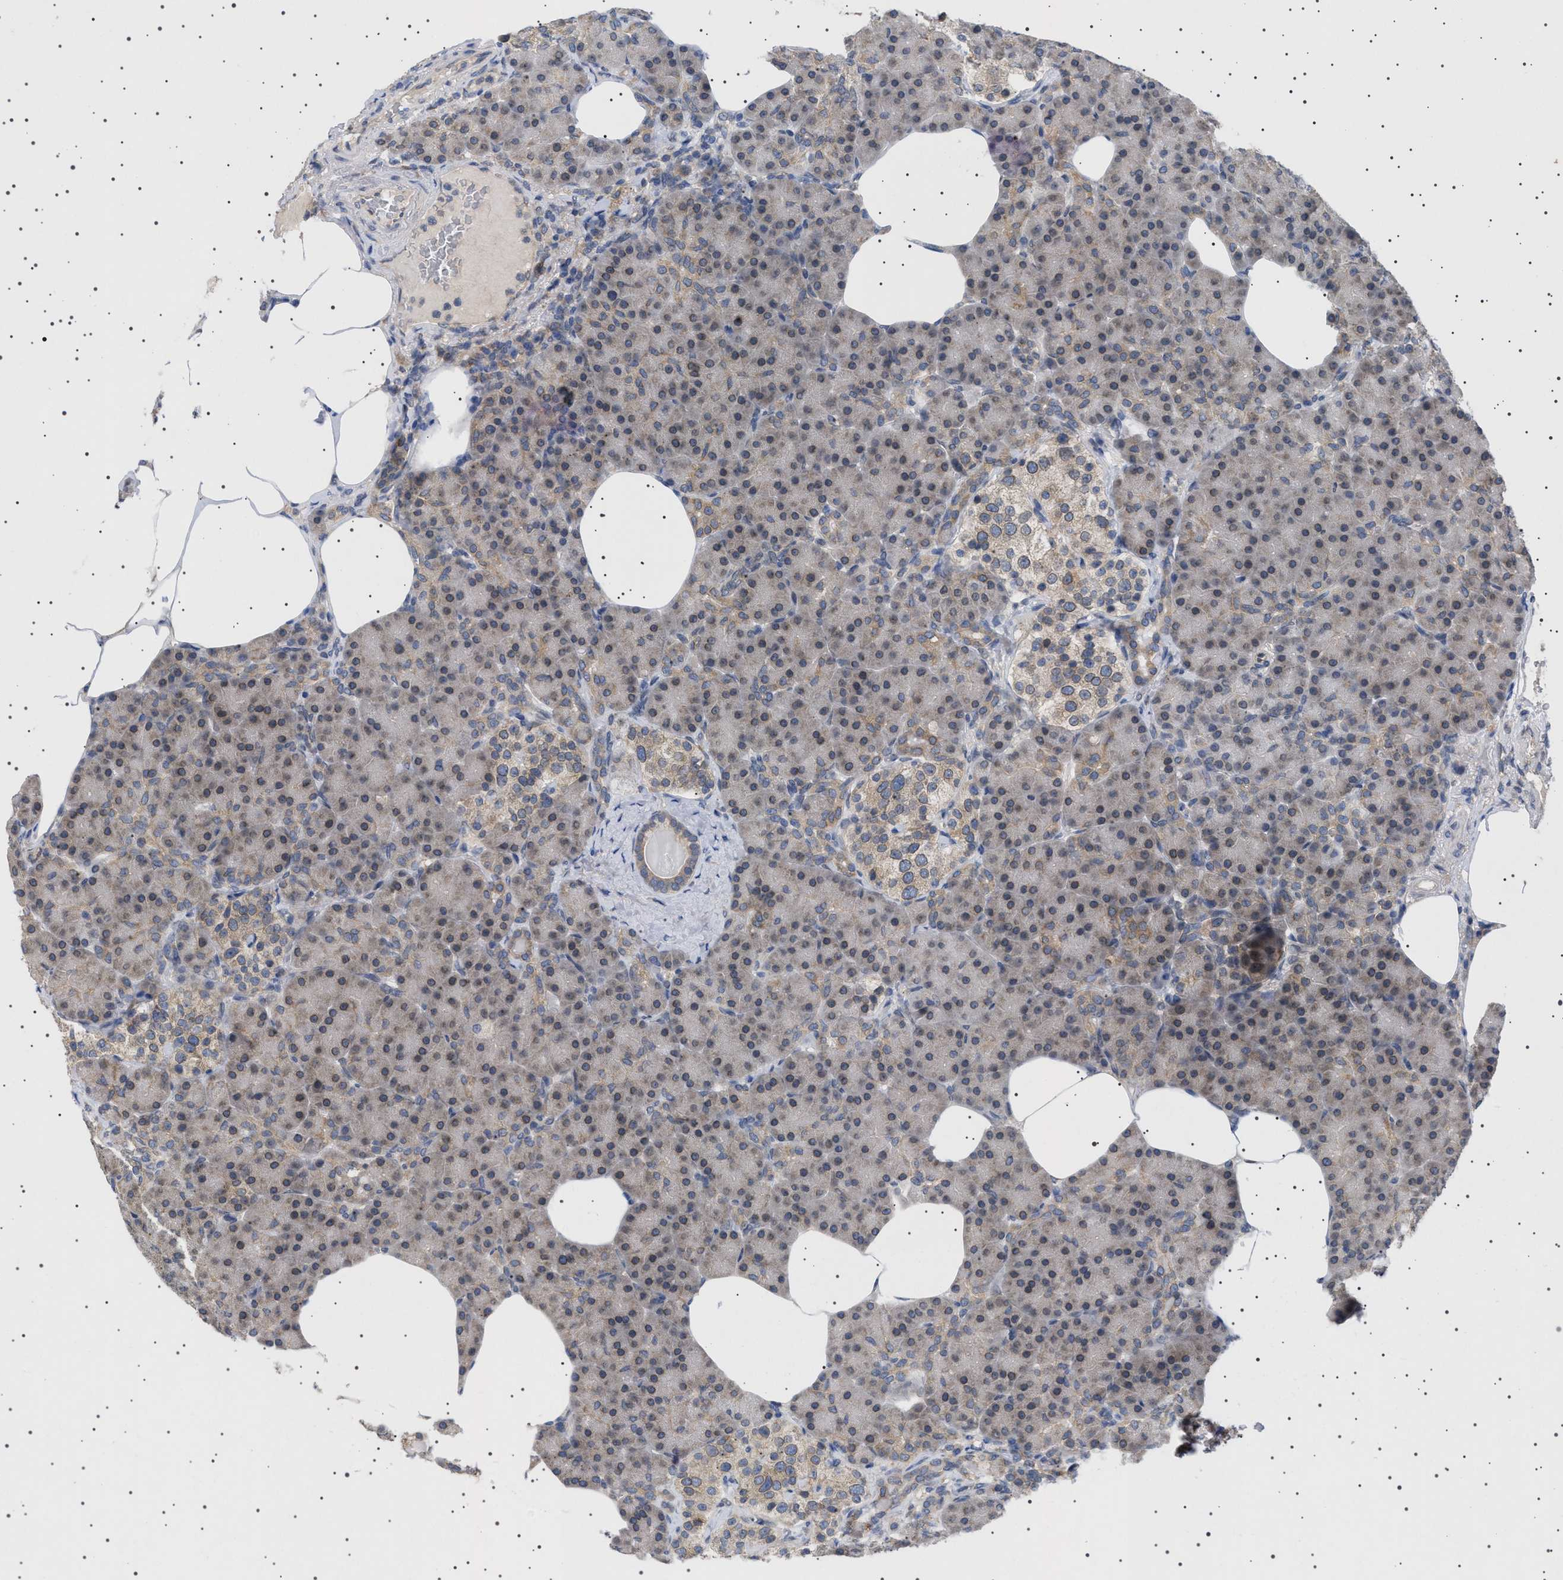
{"staining": {"intensity": "moderate", "quantity": "25%-75%", "location": "cytoplasmic/membranous,nuclear"}, "tissue": "pancreas", "cell_type": "Exocrine glandular cells", "image_type": "normal", "snomed": [{"axis": "morphology", "description": "Normal tissue, NOS"}, {"axis": "topography", "description": "Pancreas"}], "caption": "An IHC image of benign tissue is shown. Protein staining in brown labels moderate cytoplasmic/membranous,nuclear positivity in pancreas within exocrine glandular cells.", "gene": "NUP93", "patient": {"sex": "female", "age": 70}}